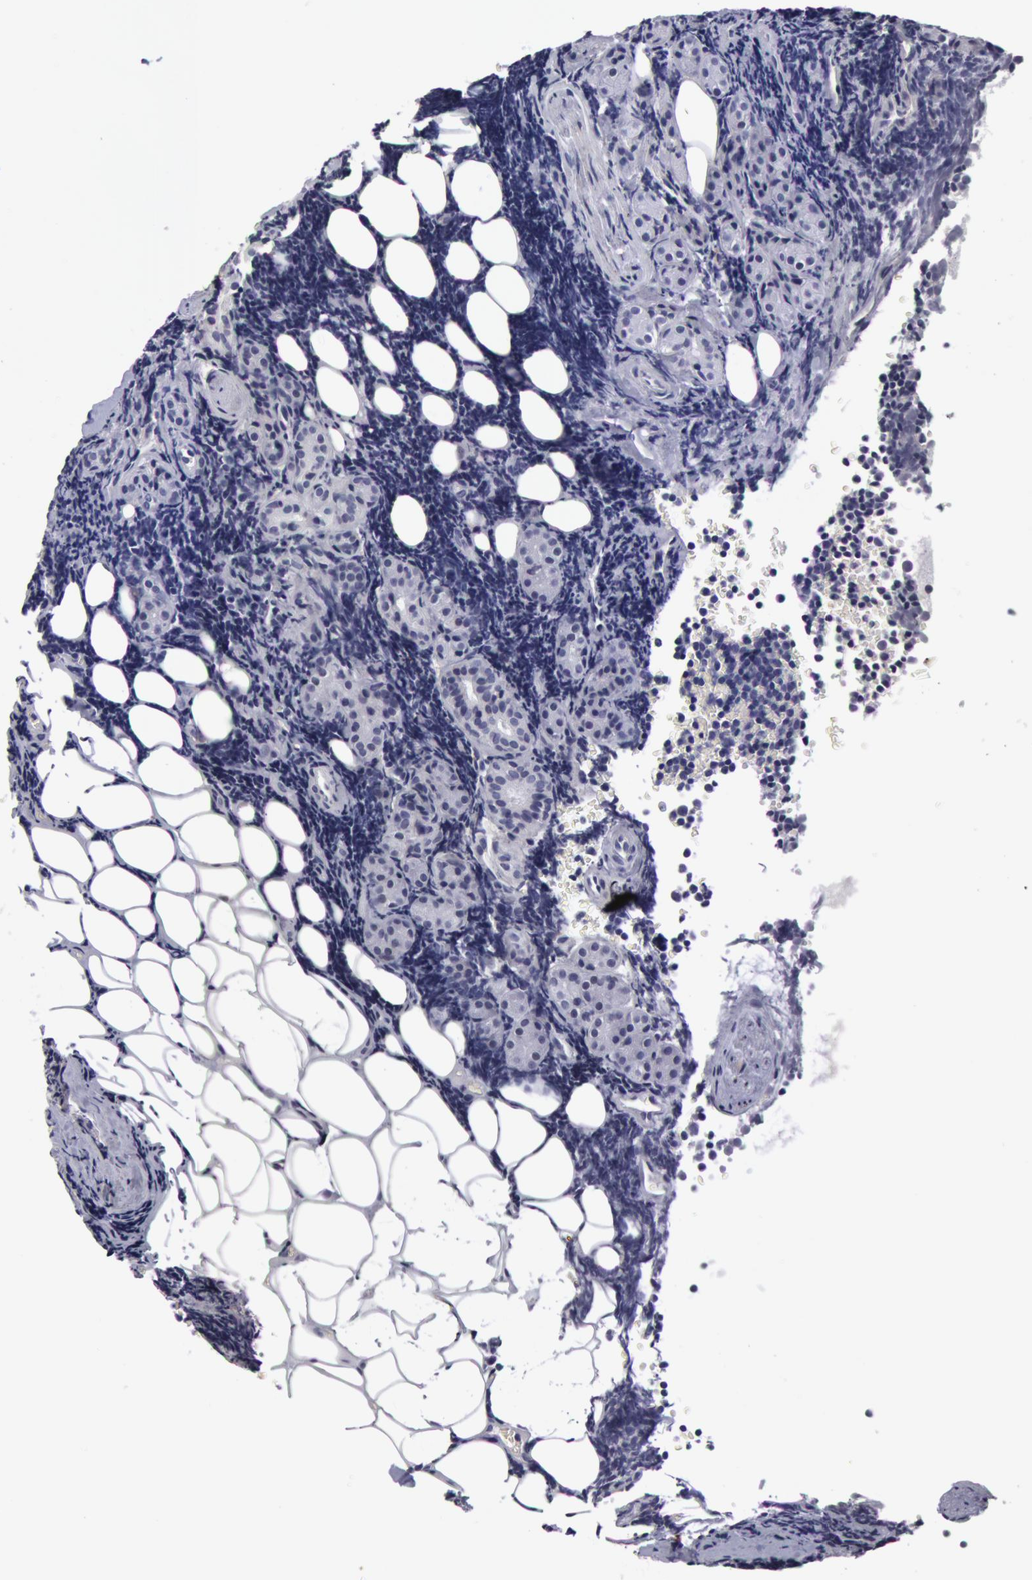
{"staining": {"intensity": "negative", "quantity": "none", "location": "none"}, "tissue": "lymphoma", "cell_type": "Tumor cells", "image_type": "cancer", "snomed": [{"axis": "morphology", "description": "Malignant lymphoma, non-Hodgkin's type, Low grade"}, {"axis": "topography", "description": "Lymph node"}], "caption": "This is an immunohistochemistry histopathology image of human malignant lymphoma, non-Hodgkin's type (low-grade). There is no expression in tumor cells.", "gene": "NLGN4X", "patient": {"sex": "male", "age": 57}}